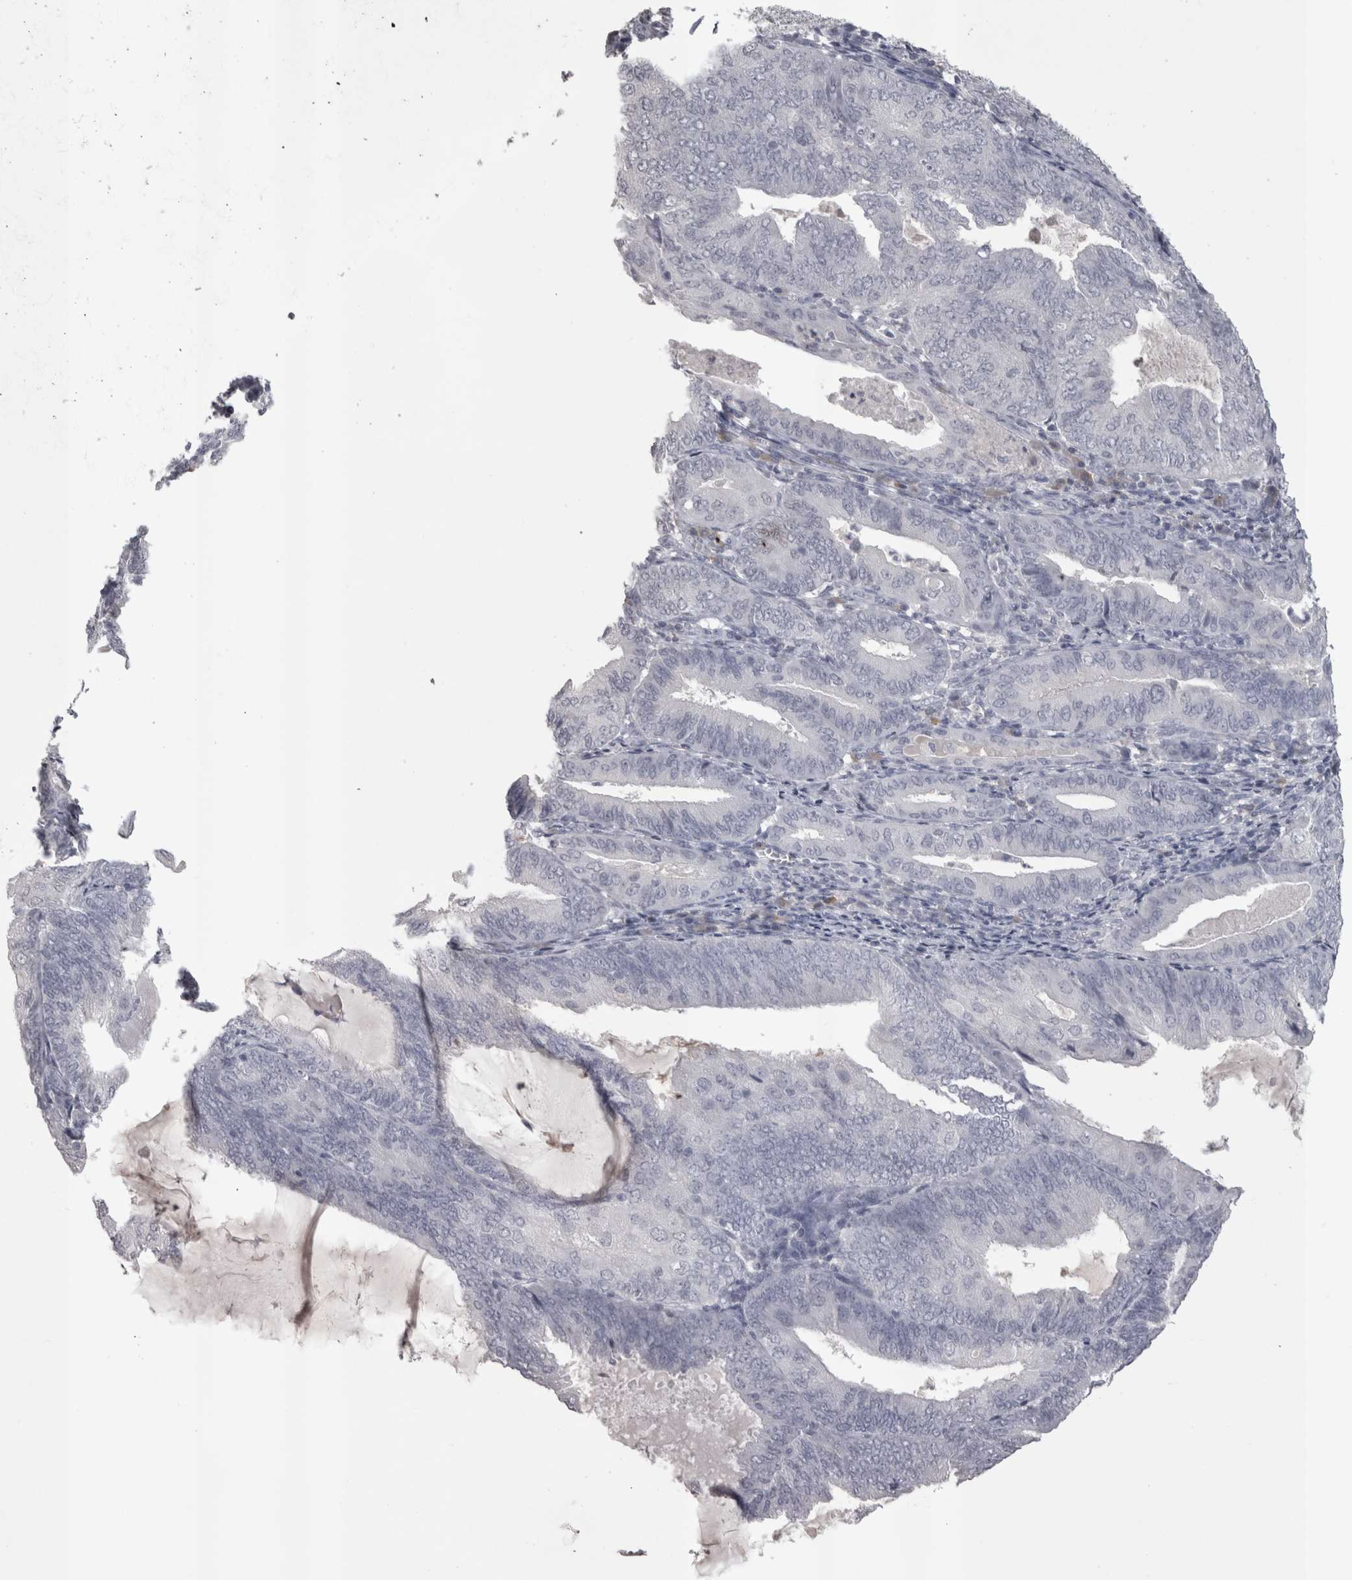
{"staining": {"intensity": "negative", "quantity": "none", "location": "none"}, "tissue": "endometrial cancer", "cell_type": "Tumor cells", "image_type": "cancer", "snomed": [{"axis": "morphology", "description": "Adenocarcinoma, NOS"}, {"axis": "topography", "description": "Endometrium"}], "caption": "Image shows no protein staining in tumor cells of endometrial cancer tissue.", "gene": "LAX1", "patient": {"sex": "female", "age": 81}}